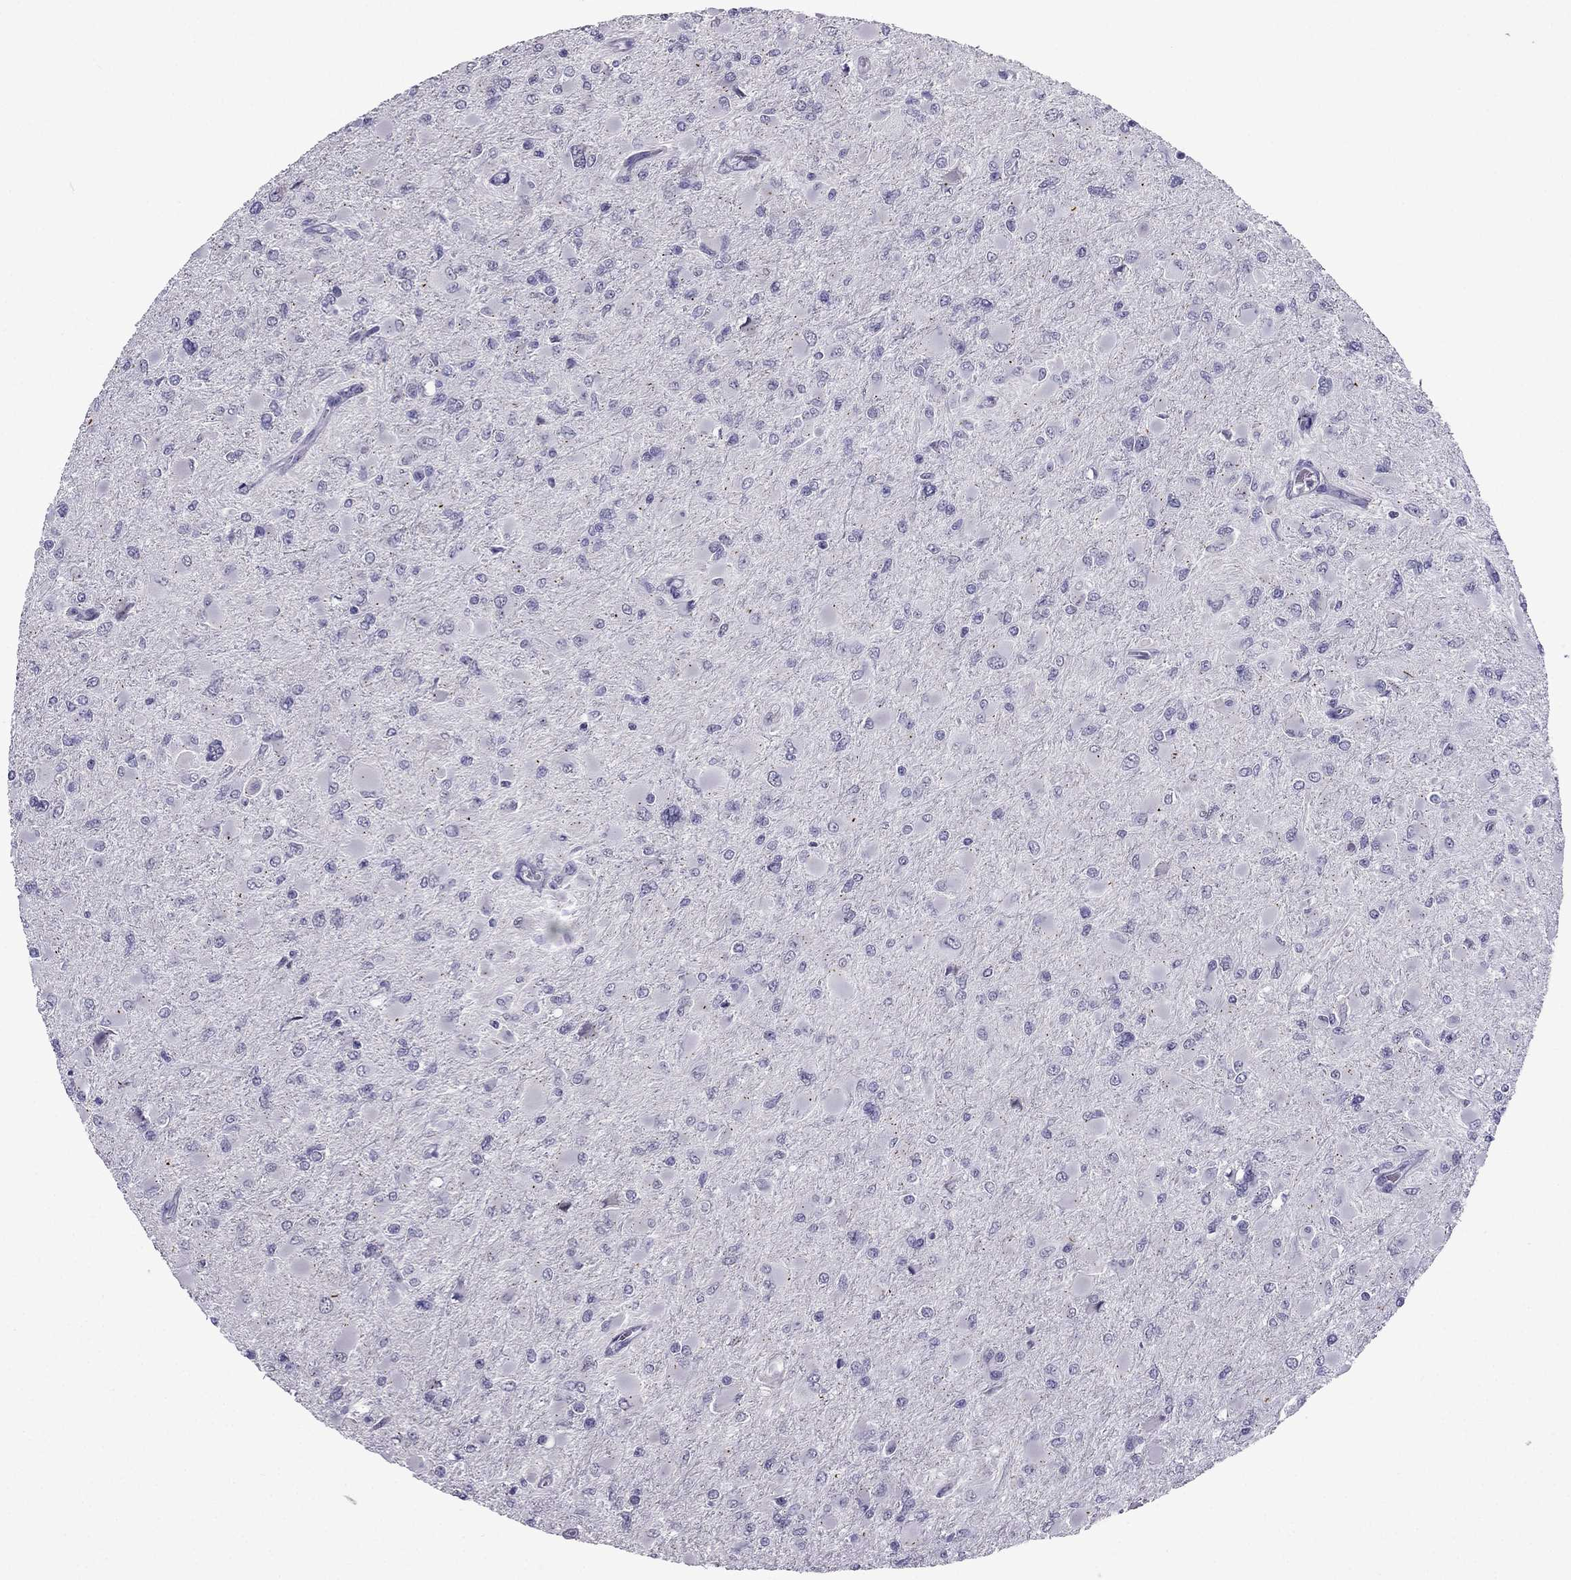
{"staining": {"intensity": "negative", "quantity": "none", "location": "none"}, "tissue": "glioma", "cell_type": "Tumor cells", "image_type": "cancer", "snomed": [{"axis": "morphology", "description": "Glioma, malignant, High grade"}, {"axis": "topography", "description": "Cerebral cortex"}], "caption": "Immunohistochemical staining of human malignant glioma (high-grade) shows no significant staining in tumor cells.", "gene": "MYBPH", "patient": {"sex": "female", "age": 36}}